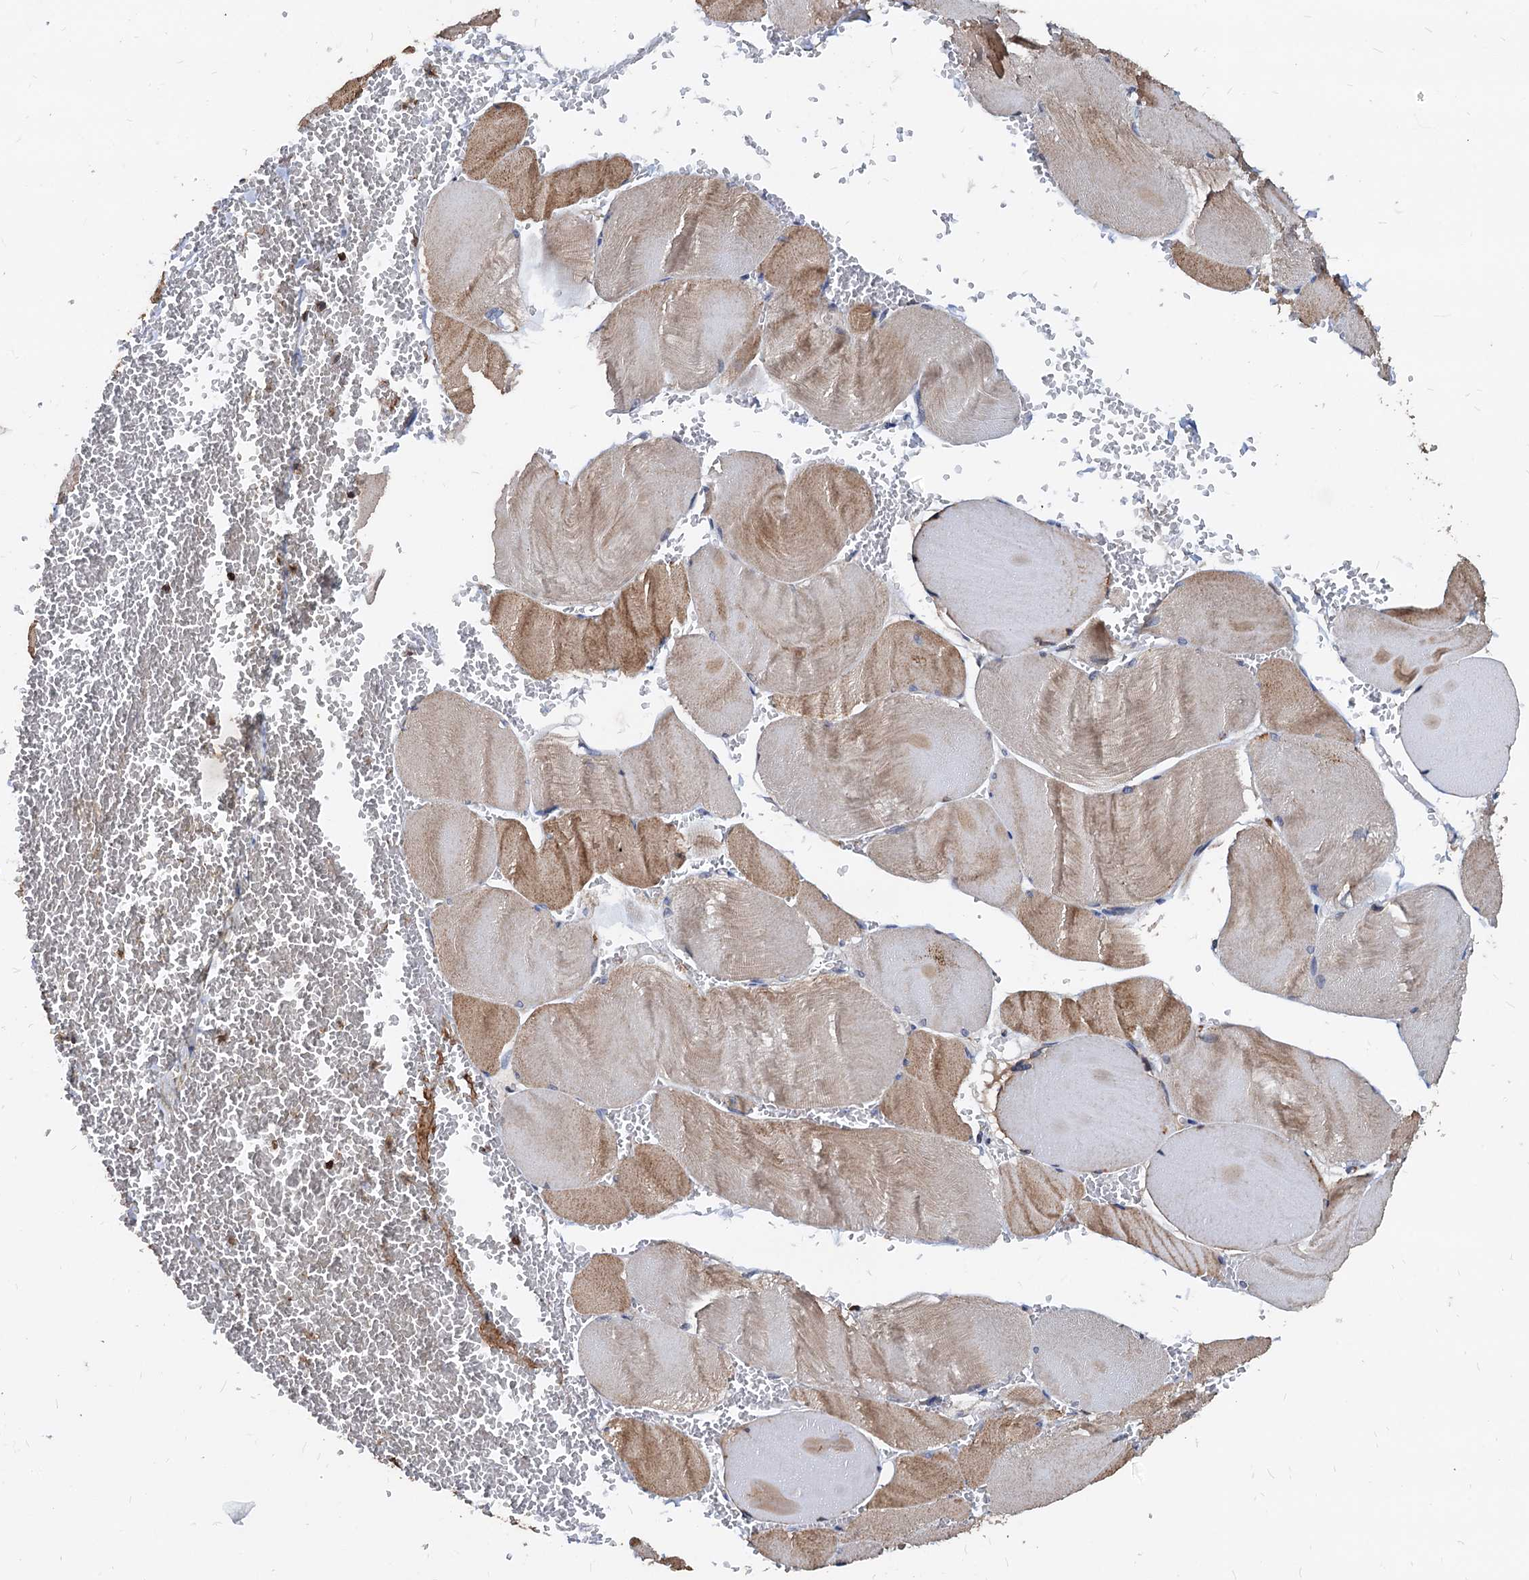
{"staining": {"intensity": "moderate", "quantity": ">75%", "location": "cytoplasmic/membranous"}, "tissue": "skeletal muscle", "cell_type": "Myocytes", "image_type": "normal", "snomed": [{"axis": "morphology", "description": "Normal tissue, NOS"}, {"axis": "morphology", "description": "Basal cell carcinoma"}, {"axis": "topography", "description": "Skeletal muscle"}], "caption": "Protein analysis of normal skeletal muscle displays moderate cytoplasmic/membranous positivity in about >75% of myocytes. The staining was performed using DAB (3,3'-diaminobenzidine) to visualize the protein expression in brown, while the nuclei were stained in blue with hematoxylin (Magnification: 20x).", "gene": "LCP2", "patient": {"sex": "female", "age": 64}}